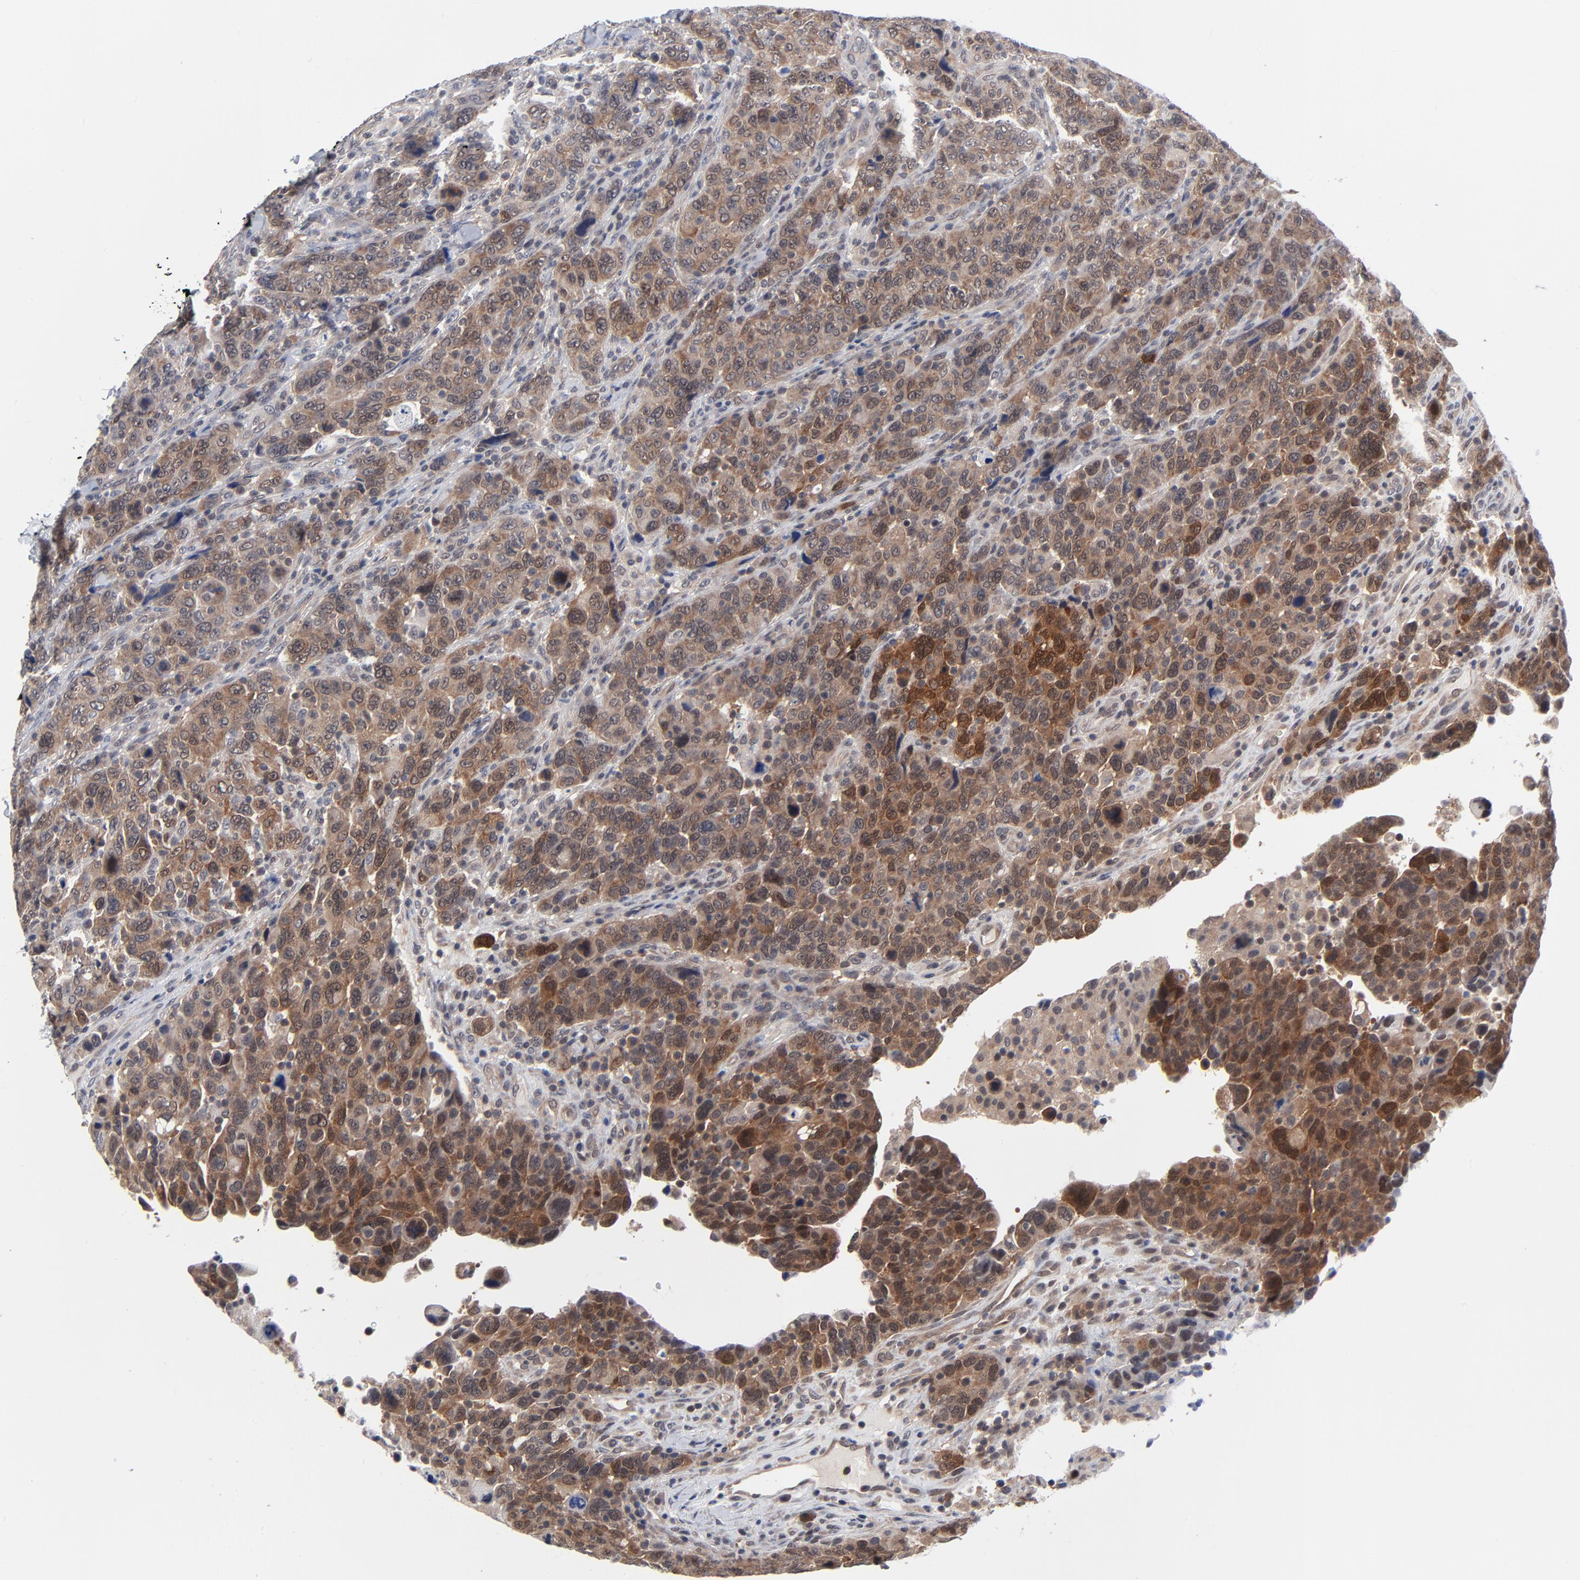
{"staining": {"intensity": "moderate", "quantity": ">75%", "location": "cytoplasmic/membranous,nuclear"}, "tissue": "breast cancer", "cell_type": "Tumor cells", "image_type": "cancer", "snomed": [{"axis": "morphology", "description": "Duct carcinoma"}, {"axis": "topography", "description": "Breast"}], "caption": "IHC (DAB (3,3'-diaminobenzidine)) staining of breast cancer (infiltrating ductal carcinoma) demonstrates moderate cytoplasmic/membranous and nuclear protein expression in approximately >75% of tumor cells. (Stains: DAB (3,3'-diaminobenzidine) in brown, nuclei in blue, Microscopy: brightfield microscopy at high magnification).", "gene": "RPS6KB1", "patient": {"sex": "female", "age": 37}}